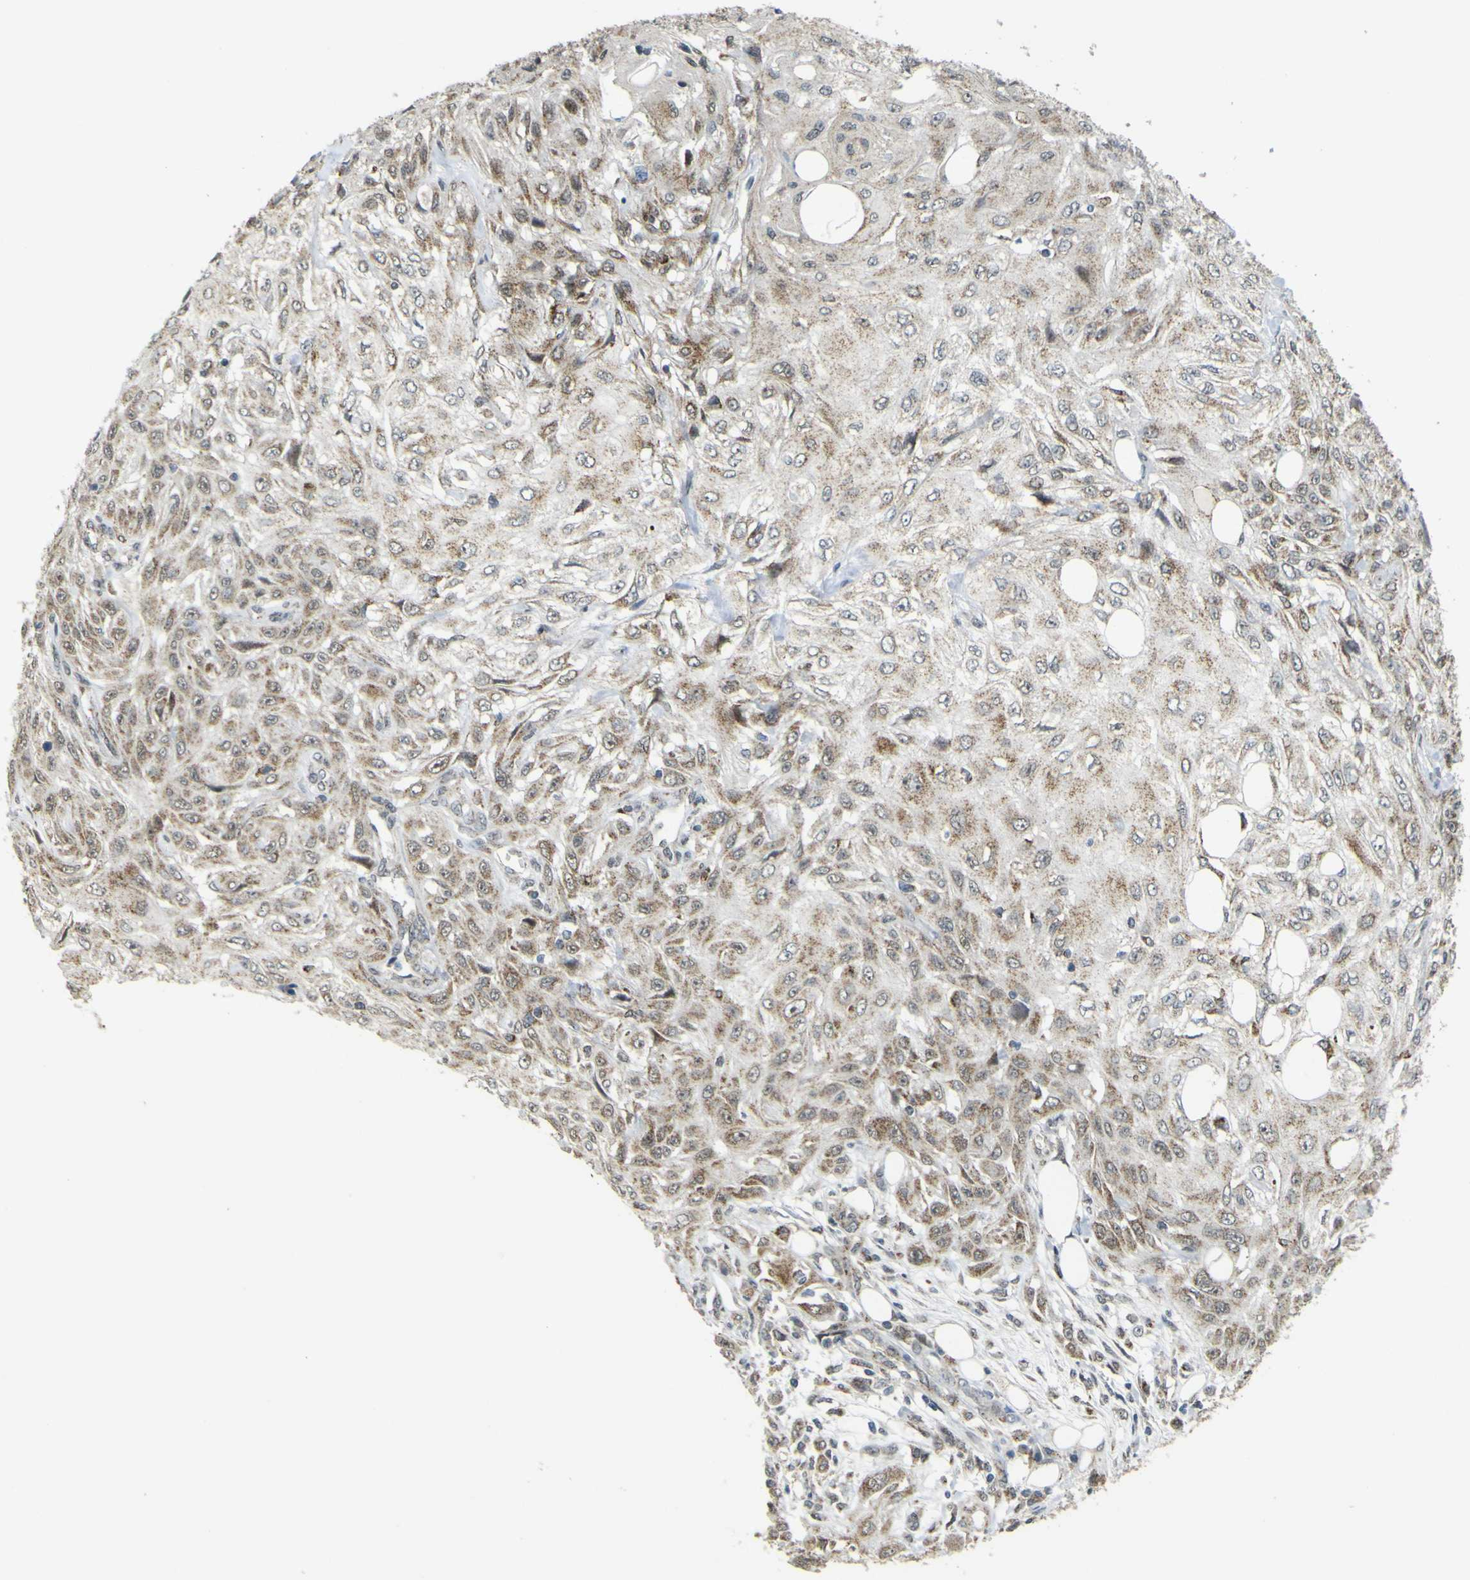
{"staining": {"intensity": "moderate", "quantity": ">75%", "location": "cytoplasmic/membranous"}, "tissue": "skin cancer", "cell_type": "Tumor cells", "image_type": "cancer", "snomed": [{"axis": "morphology", "description": "Squamous cell carcinoma, NOS"}, {"axis": "topography", "description": "Skin"}], "caption": "Immunohistochemical staining of skin cancer (squamous cell carcinoma) shows medium levels of moderate cytoplasmic/membranous staining in approximately >75% of tumor cells.", "gene": "ACBD5", "patient": {"sex": "male", "age": 75}}